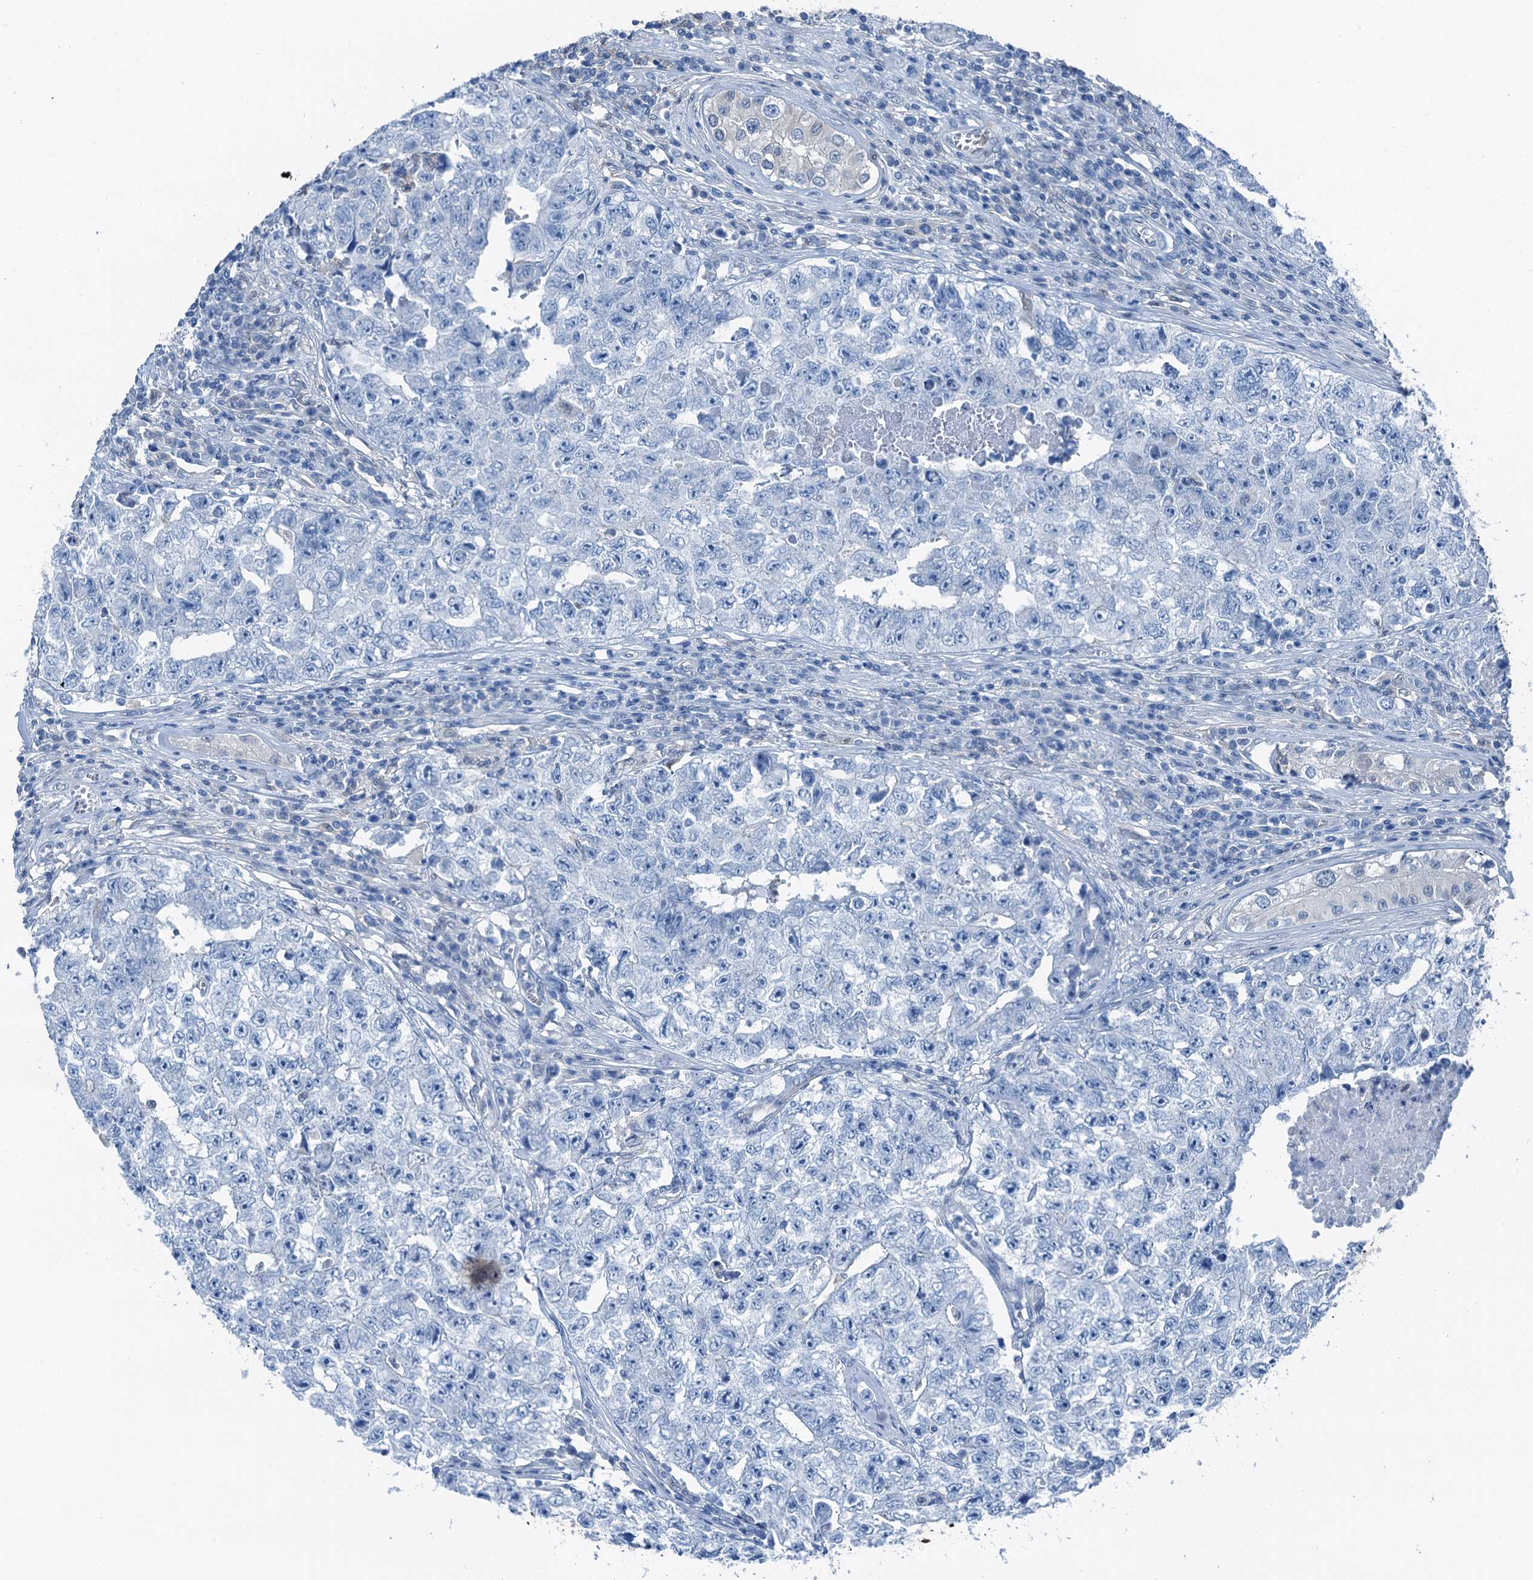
{"staining": {"intensity": "negative", "quantity": "none", "location": "none"}, "tissue": "testis cancer", "cell_type": "Tumor cells", "image_type": "cancer", "snomed": [{"axis": "morphology", "description": "Carcinoma, Embryonal, NOS"}, {"axis": "topography", "description": "Testis"}], "caption": "A high-resolution image shows immunohistochemistry staining of testis cancer, which exhibits no significant expression in tumor cells.", "gene": "RNH1", "patient": {"sex": "male", "age": 17}}